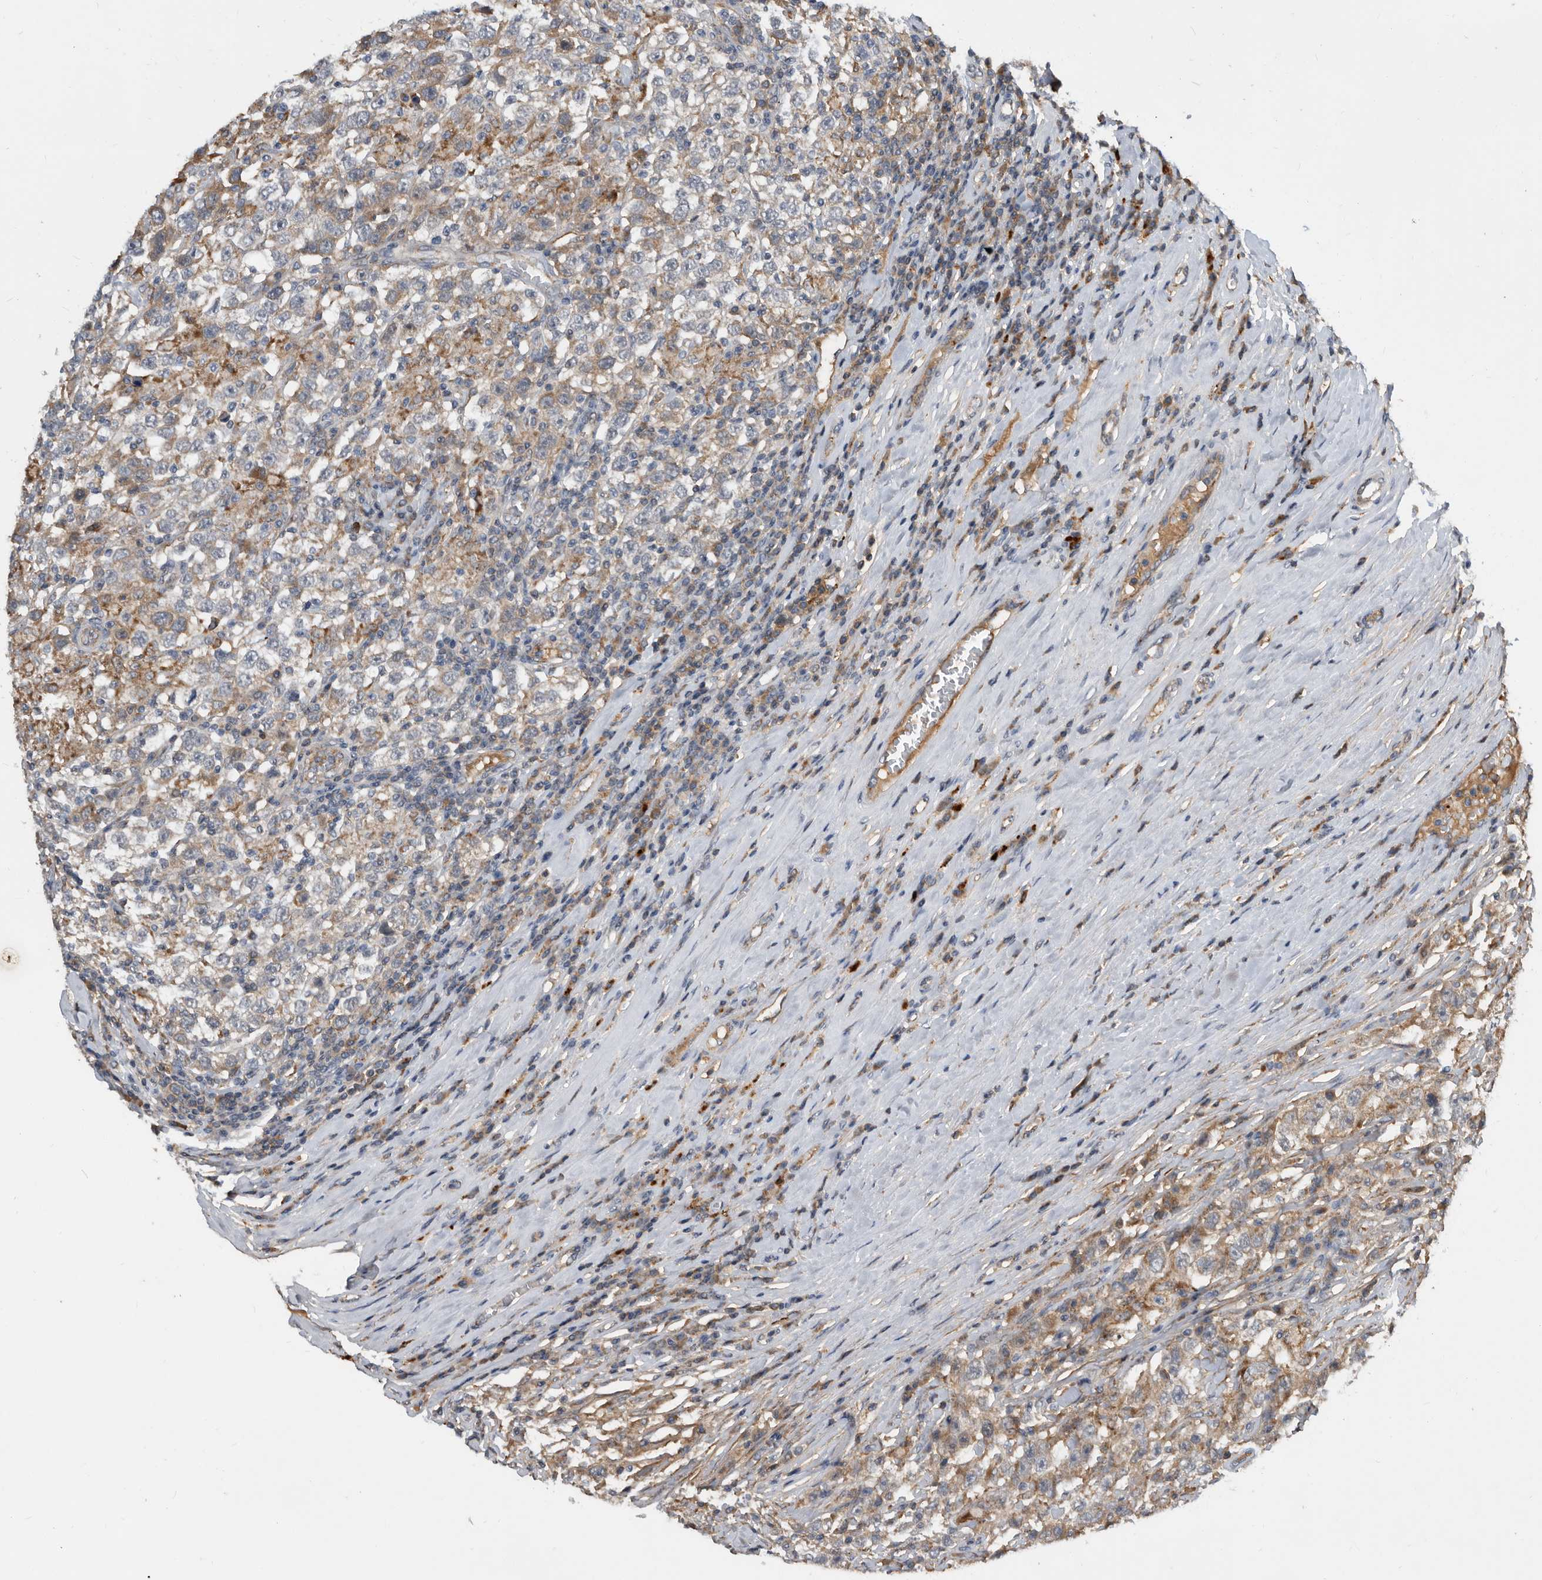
{"staining": {"intensity": "weak", "quantity": "<25%", "location": "cytoplasmic/membranous"}, "tissue": "testis cancer", "cell_type": "Tumor cells", "image_type": "cancer", "snomed": [{"axis": "morphology", "description": "Seminoma, NOS"}, {"axis": "topography", "description": "Testis"}], "caption": "Tumor cells show no significant protein expression in testis seminoma. (Brightfield microscopy of DAB (3,3'-diaminobenzidine) IHC at high magnification).", "gene": "PI15", "patient": {"sex": "male", "age": 41}}